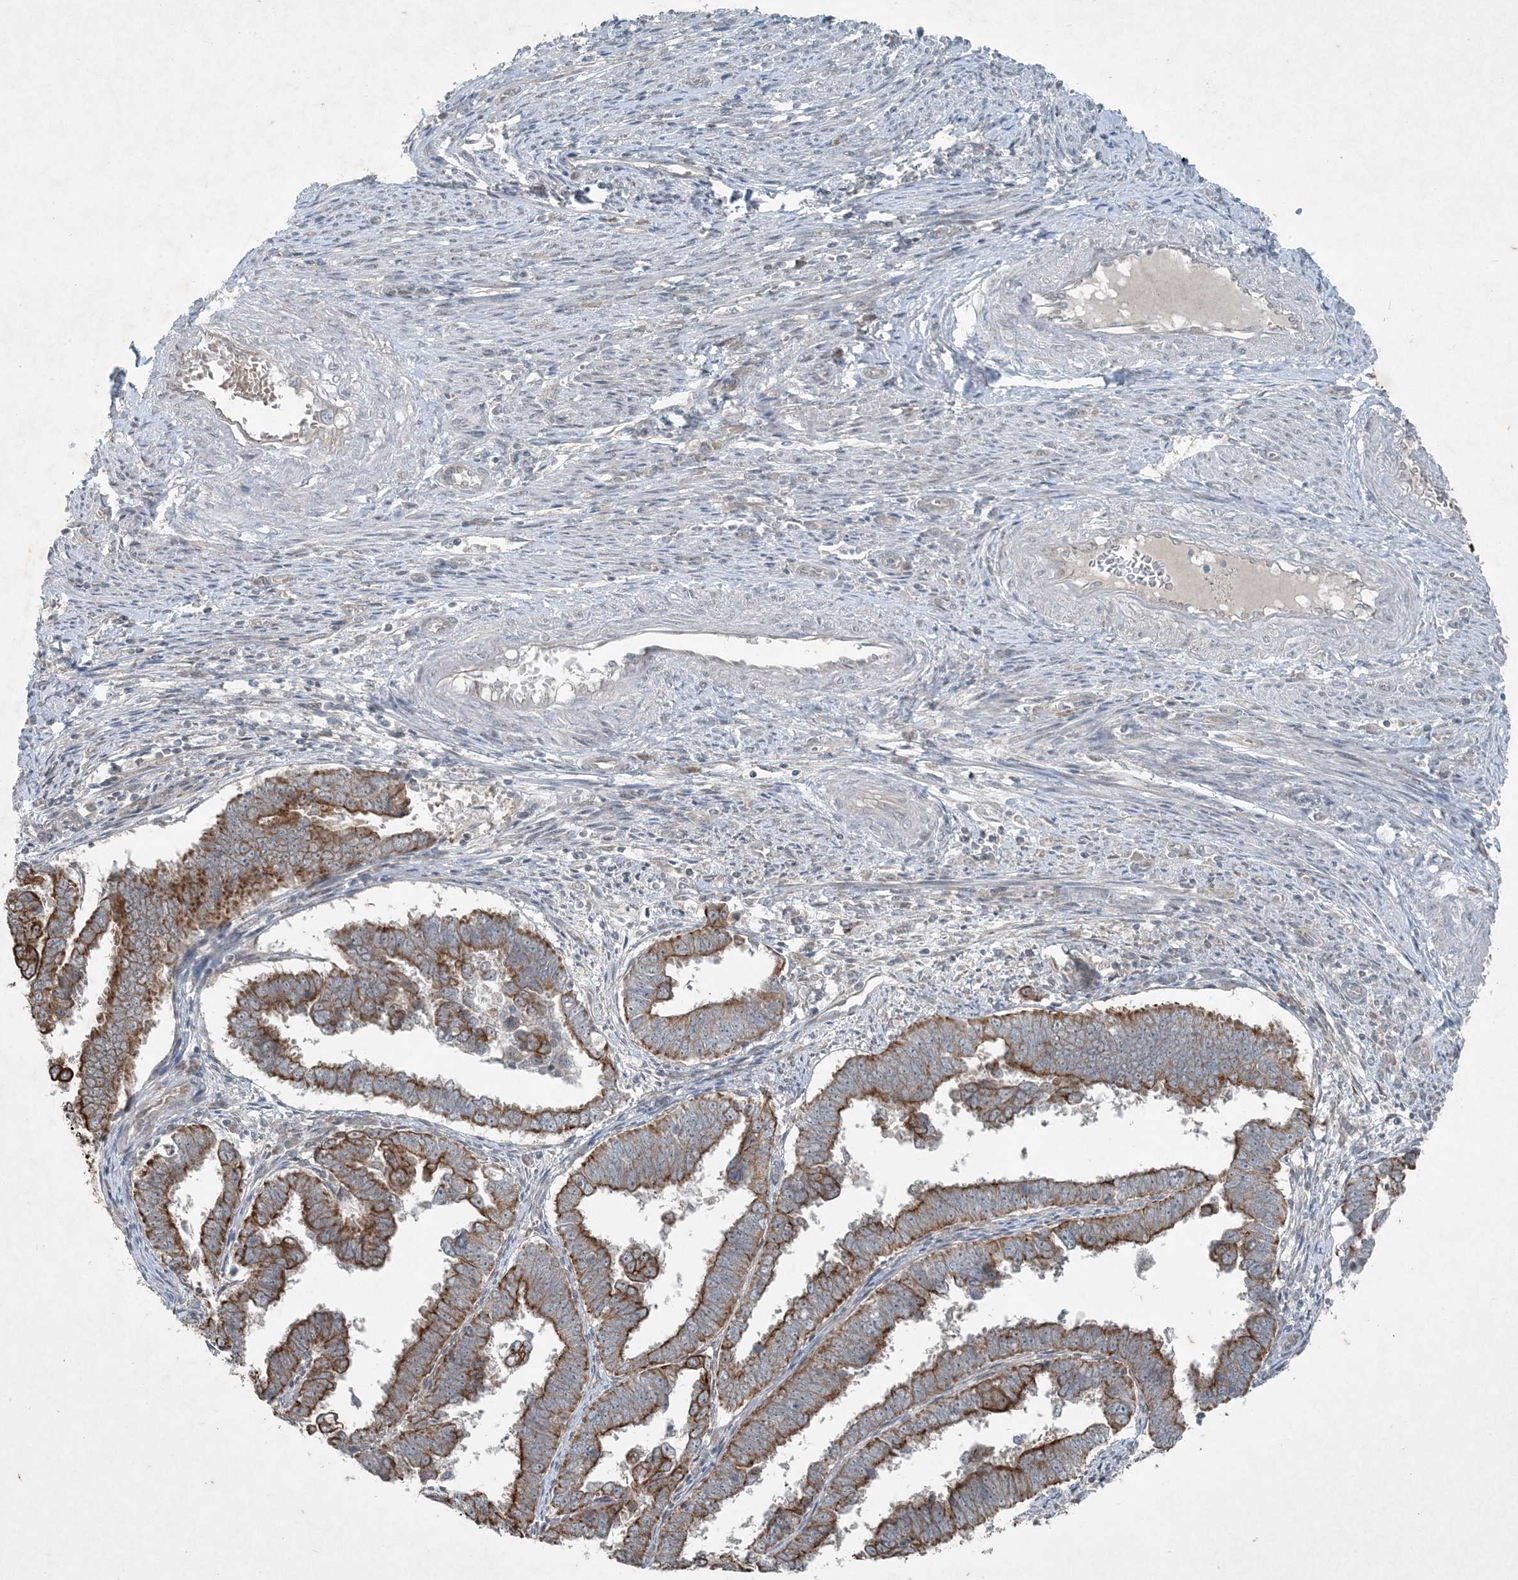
{"staining": {"intensity": "strong", "quantity": ">75%", "location": "cytoplasmic/membranous"}, "tissue": "endometrial cancer", "cell_type": "Tumor cells", "image_type": "cancer", "snomed": [{"axis": "morphology", "description": "Adenocarcinoma, NOS"}, {"axis": "topography", "description": "Endometrium"}], "caption": "Endometrial adenocarcinoma tissue reveals strong cytoplasmic/membranous positivity in about >75% of tumor cells Ihc stains the protein in brown and the nuclei are stained blue.", "gene": "PC", "patient": {"sex": "female", "age": 75}}